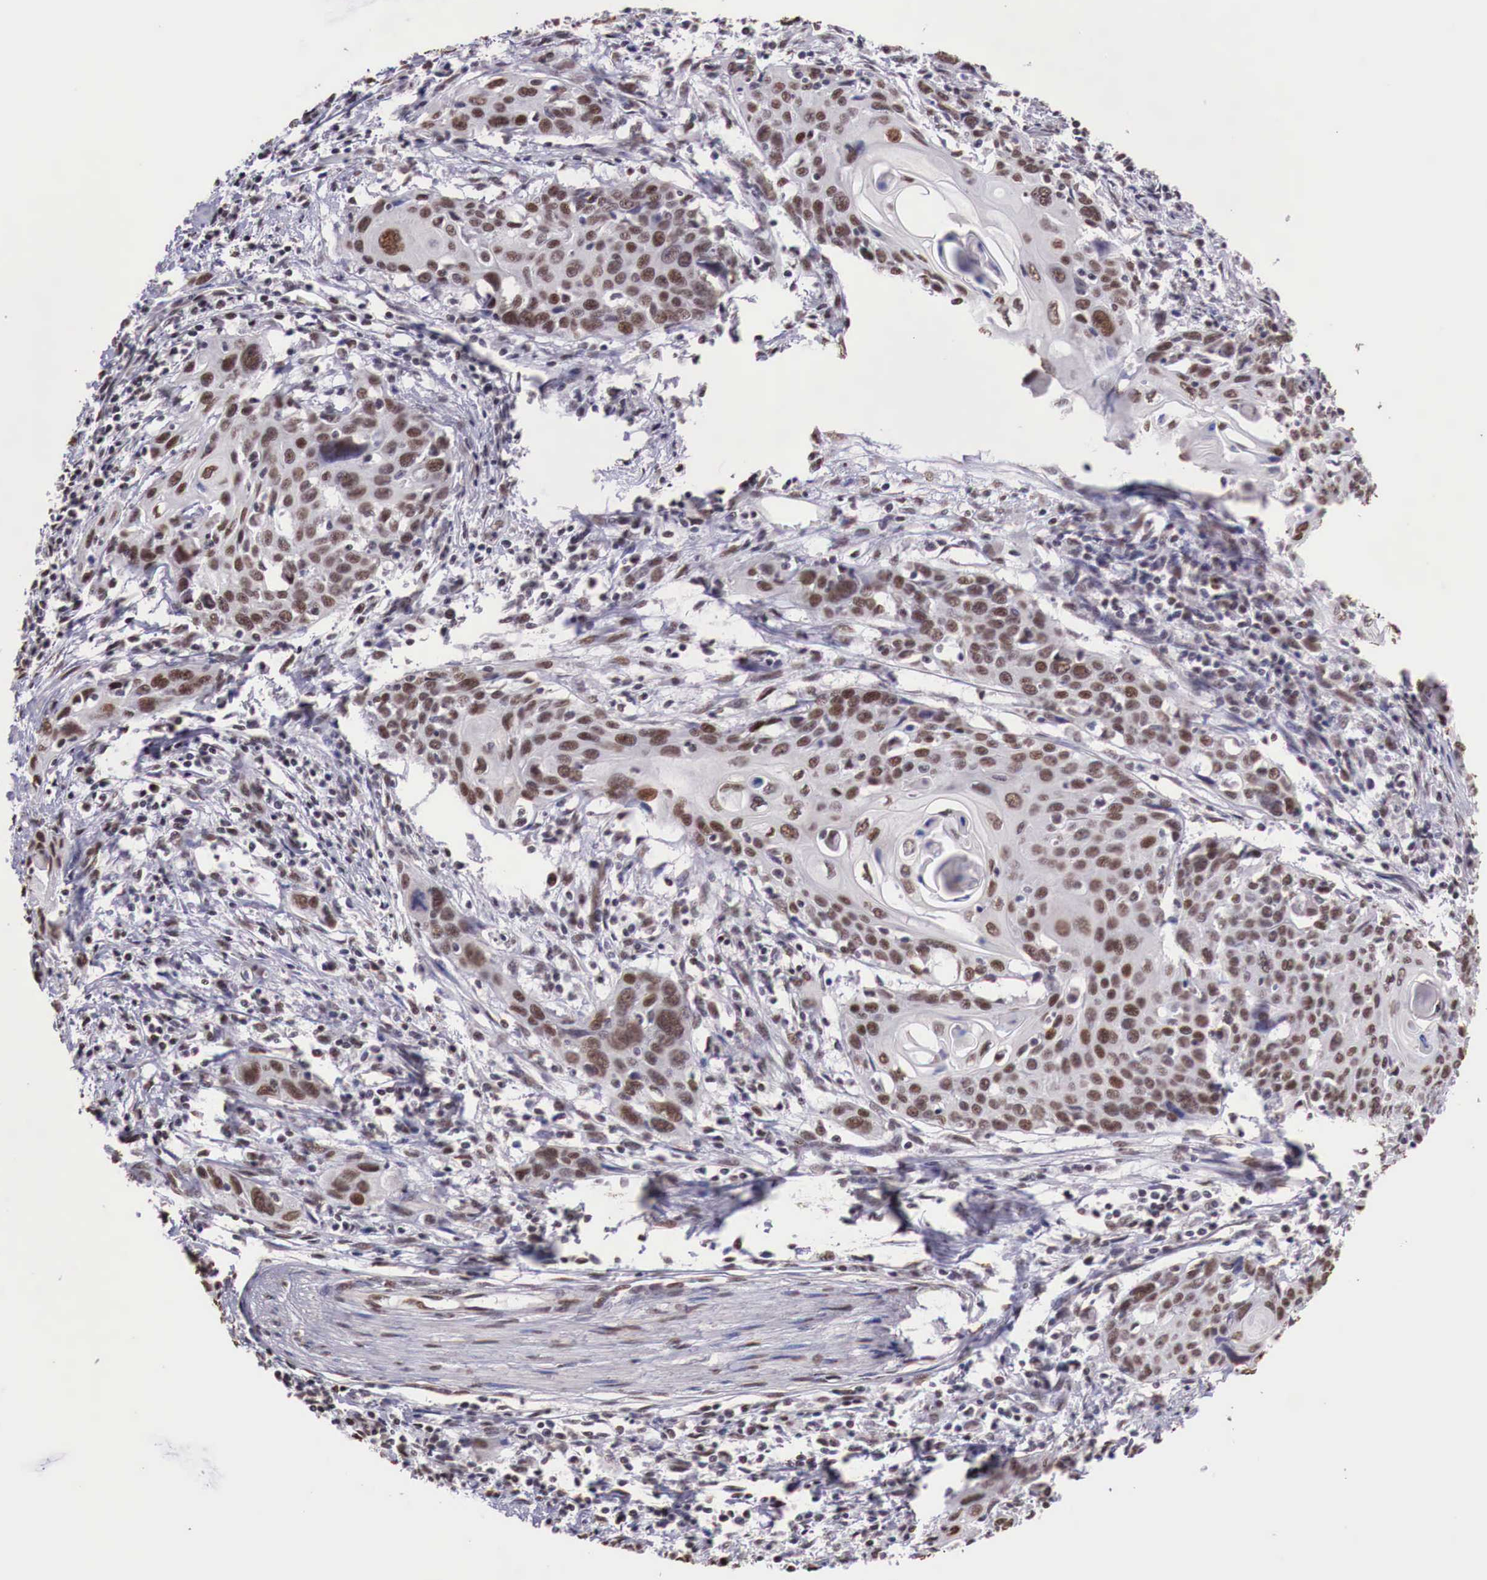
{"staining": {"intensity": "moderate", "quantity": ">75%", "location": "nuclear"}, "tissue": "cervical cancer", "cell_type": "Tumor cells", "image_type": "cancer", "snomed": [{"axis": "morphology", "description": "Squamous cell carcinoma, NOS"}, {"axis": "topography", "description": "Cervix"}], "caption": "Squamous cell carcinoma (cervical) stained with a protein marker reveals moderate staining in tumor cells.", "gene": "FOXP2", "patient": {"sex": "female", "age": 54}}